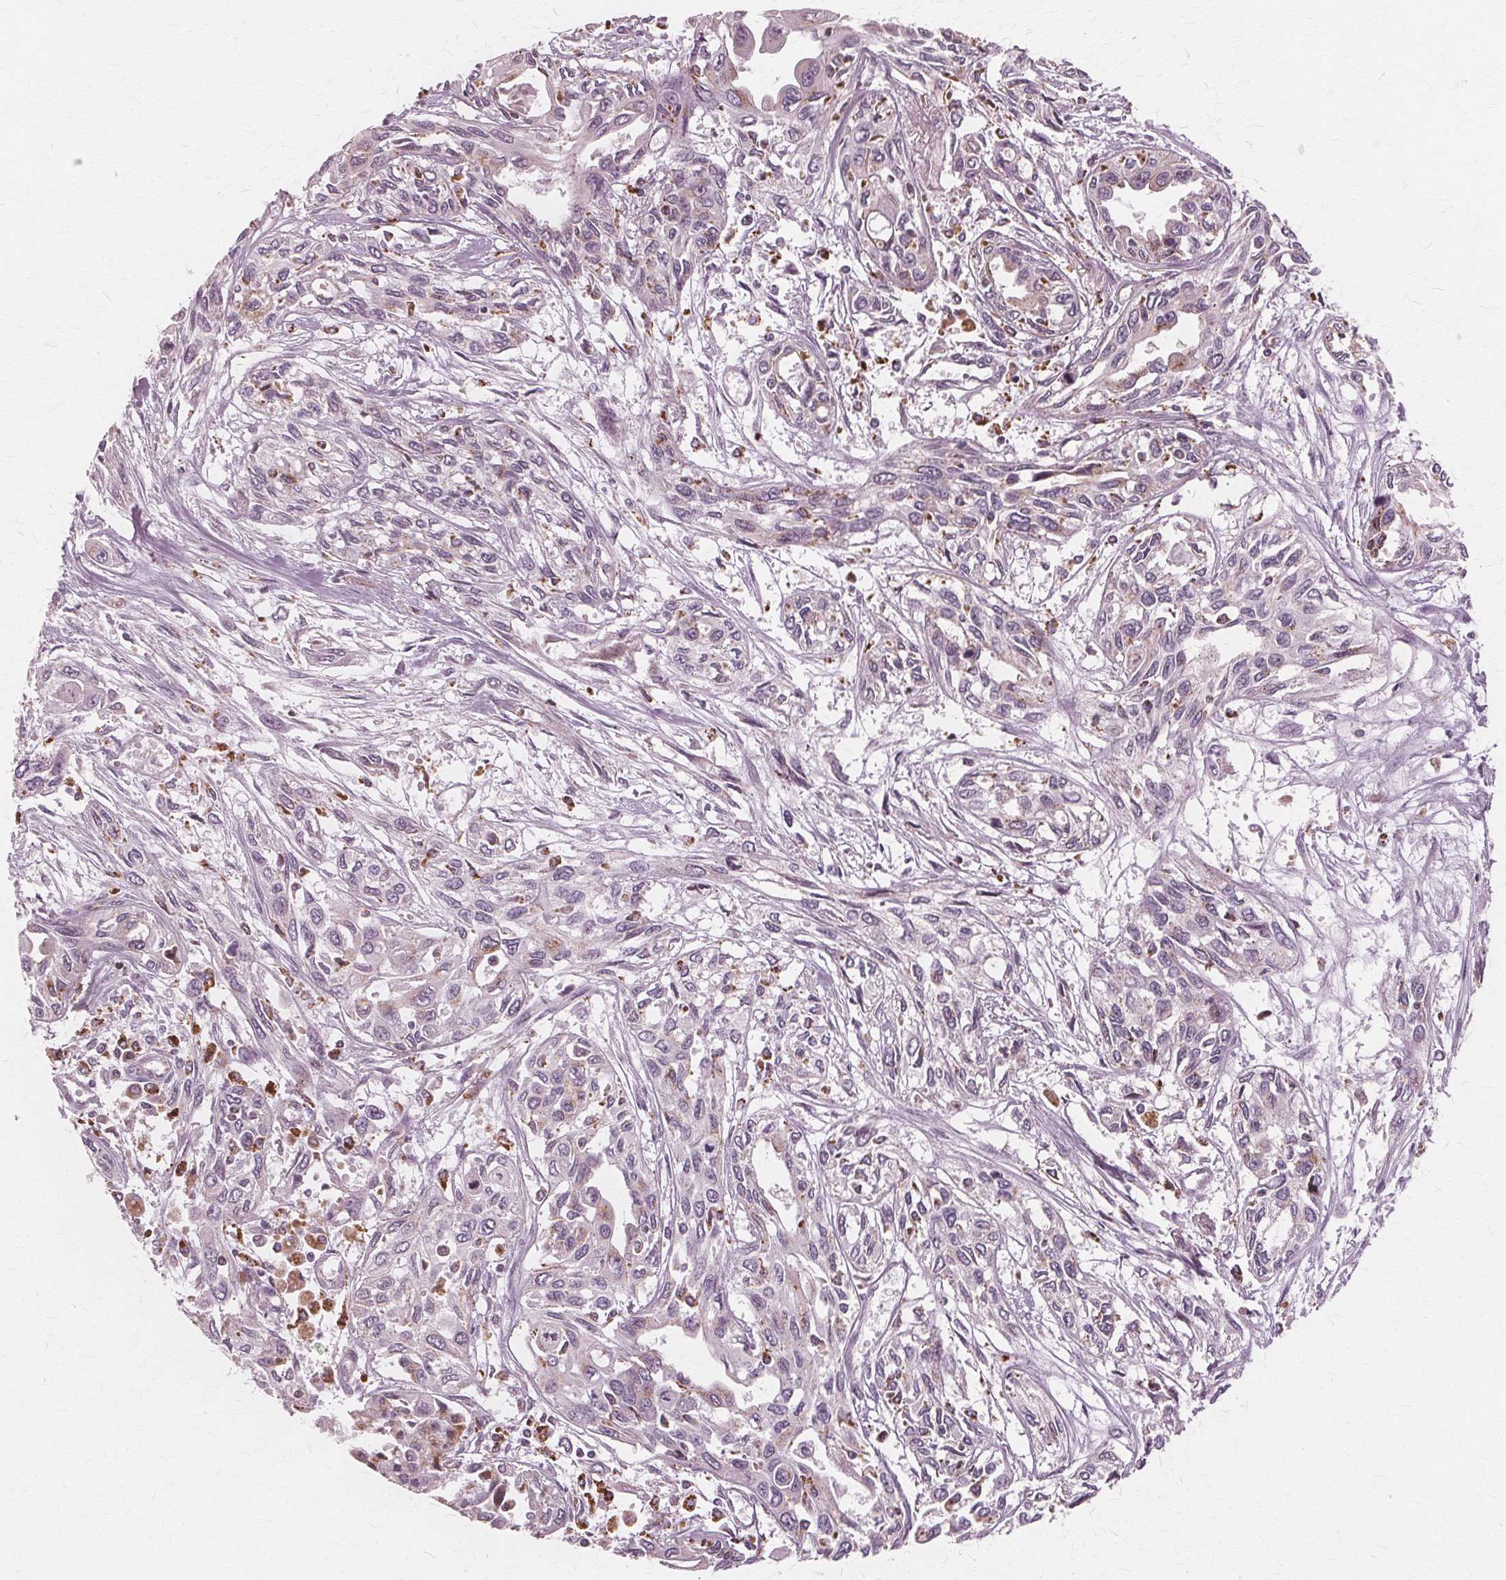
{"staining": {"intensity": "moderate", "quantity": "<25%", "location": "cytoplasmic/membranous"}, "tissue": "pancreatic cancer", "cell_type": "Tumor cells", "image_type": "cancer", "snomed": [{"axis": "morphology", "description": "Adenocarcinoma, NOS"}, {"axis": "topography", "description": "Pancreas"}], "caption": "Approximately <25% of tumor cells in adenocarcinoma (pancreatic) demonstrate moderate cytoplasmic/membranous protein staining as visualized by brown immunohistochemical staining.", "gene": "DNASE2", "patient": {"sex": "female", "age": 55}}